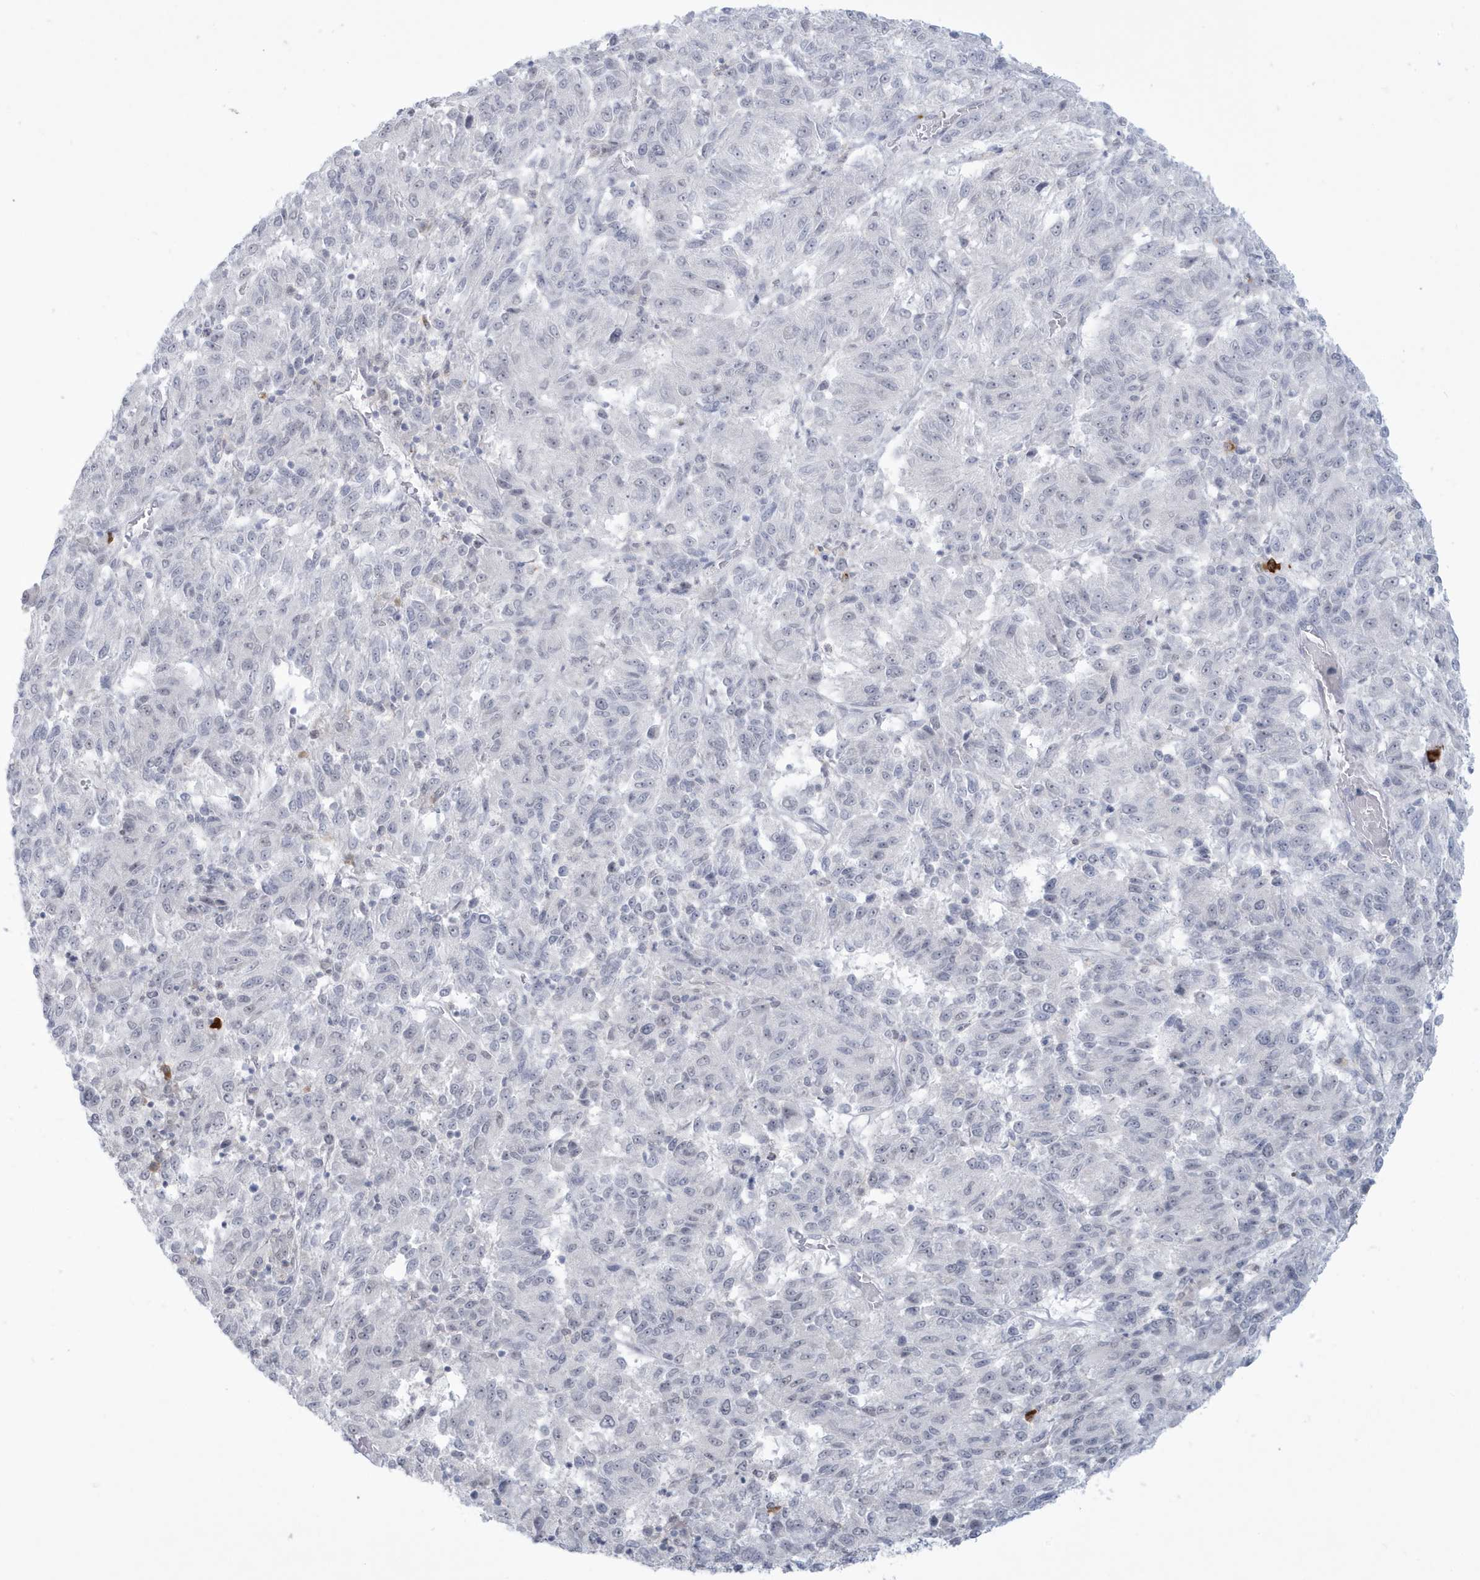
{"staining": {"intensity": "negative", "quantity": "none", "location": "none"}, "tissue": "melanoma", "cell_type": "Tumor cells", "image_type": "cancer", "snomed": [{"axis": "morphology", "description": "Malignant melanoma, Metastatic site"}, {"axis": "topography", "description": "Lung"}], "caption": "This is an IHC image of melanoma. There is no expression in tumor cells.", "gene": "HERC6", "patient": {"sex": "male", "age": 64}}